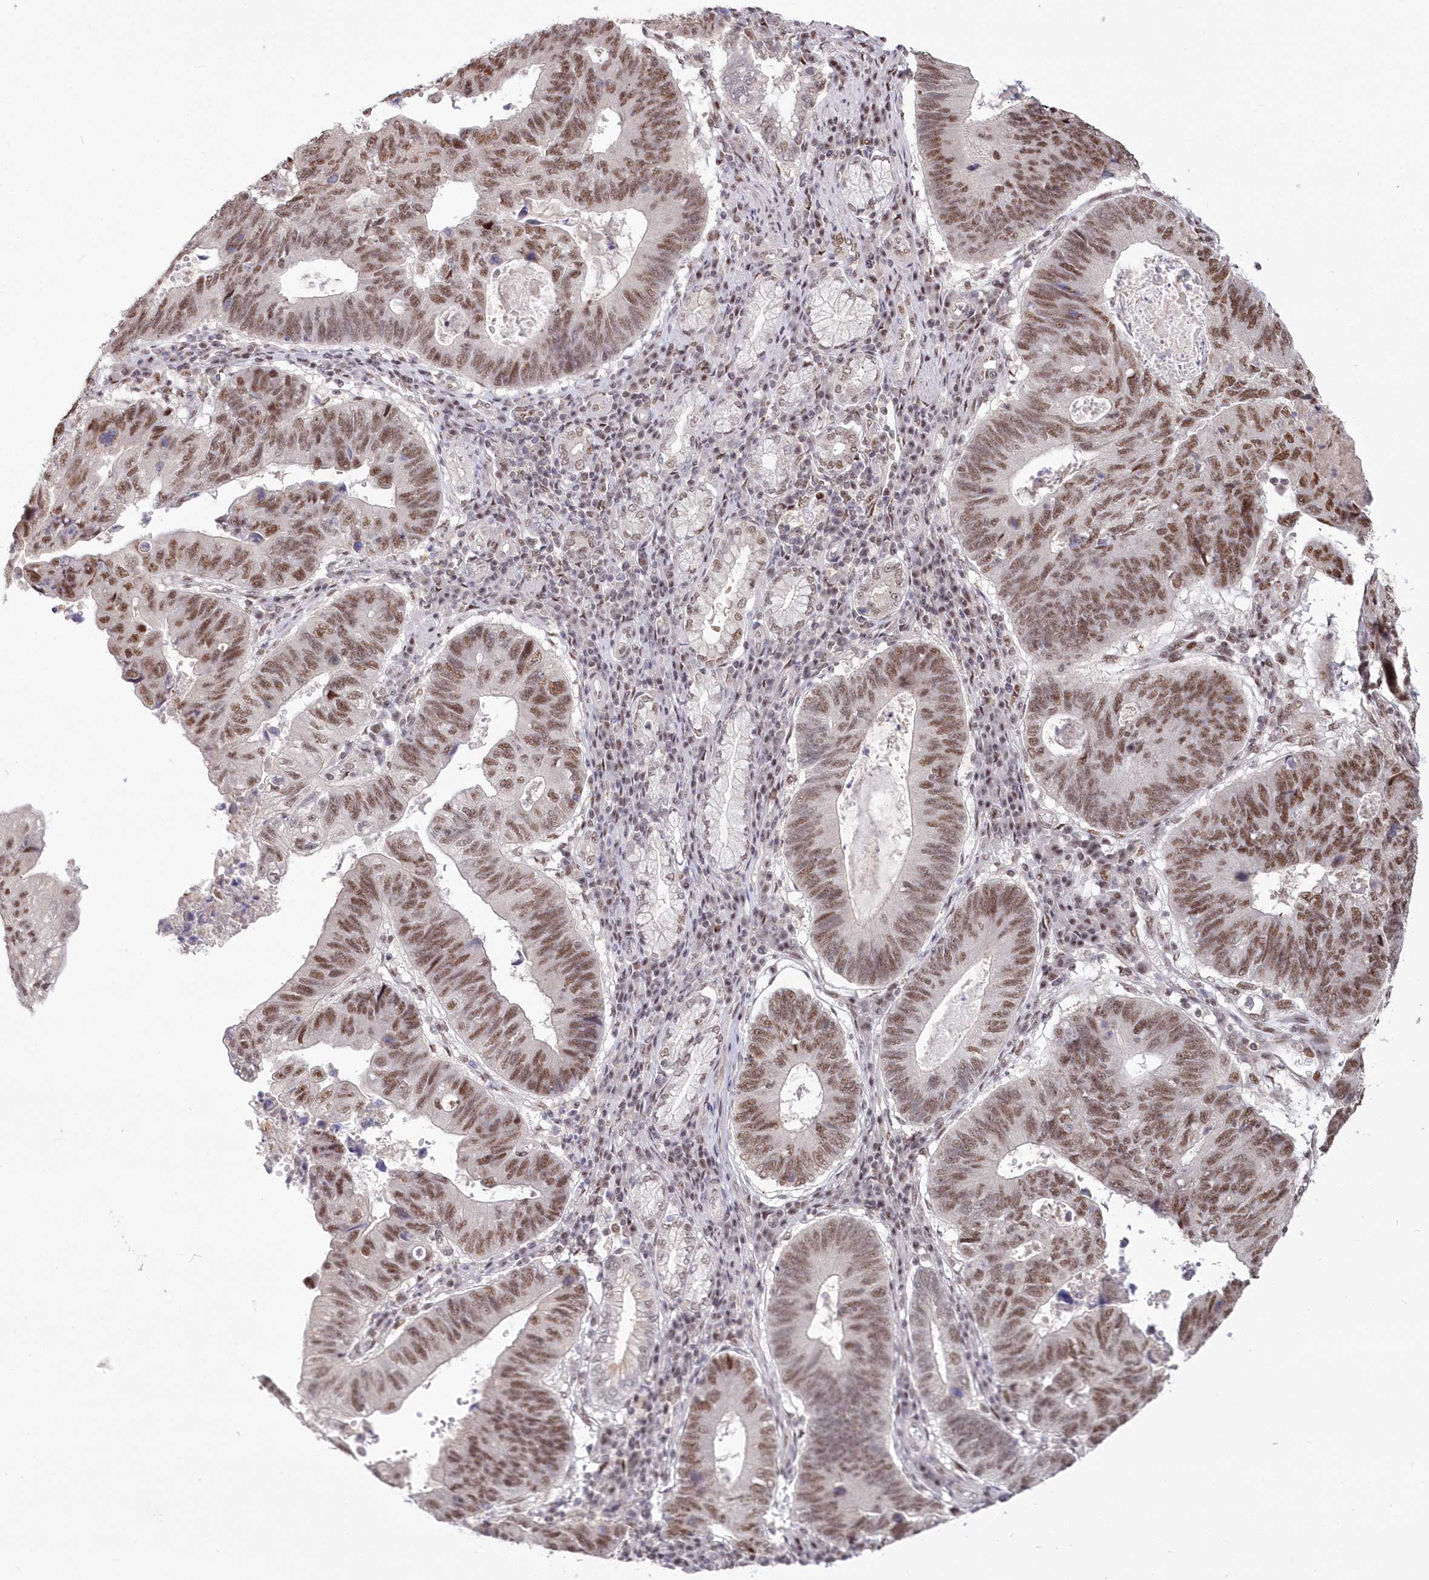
{"staining": {"intensity": "moderate", "quantity": ">75%", "location": "nuclear"}, "tissue": "stomach cancer", "cell_type": "Tumor cells", "image_type": "cancer", "snomed": [{"axis": "morphology", "description": "Adenocarcinoma, NOS"}, {"axis": "topography", "description": "Stomach"}], "caption": "Immunohistochemical staining of human stomach cancer (adenocarcinoma) reveals moderate nuclear protein expression in approximately >75% of tumor cells. Using DAB (3,3'-diaminobenzidine) (brown) and hematoxylin (blue) stains, captured at high magnification using brightfield microscopy.", "gene": "WBP1L", "patient": {"sex": "male", "age": 59}}